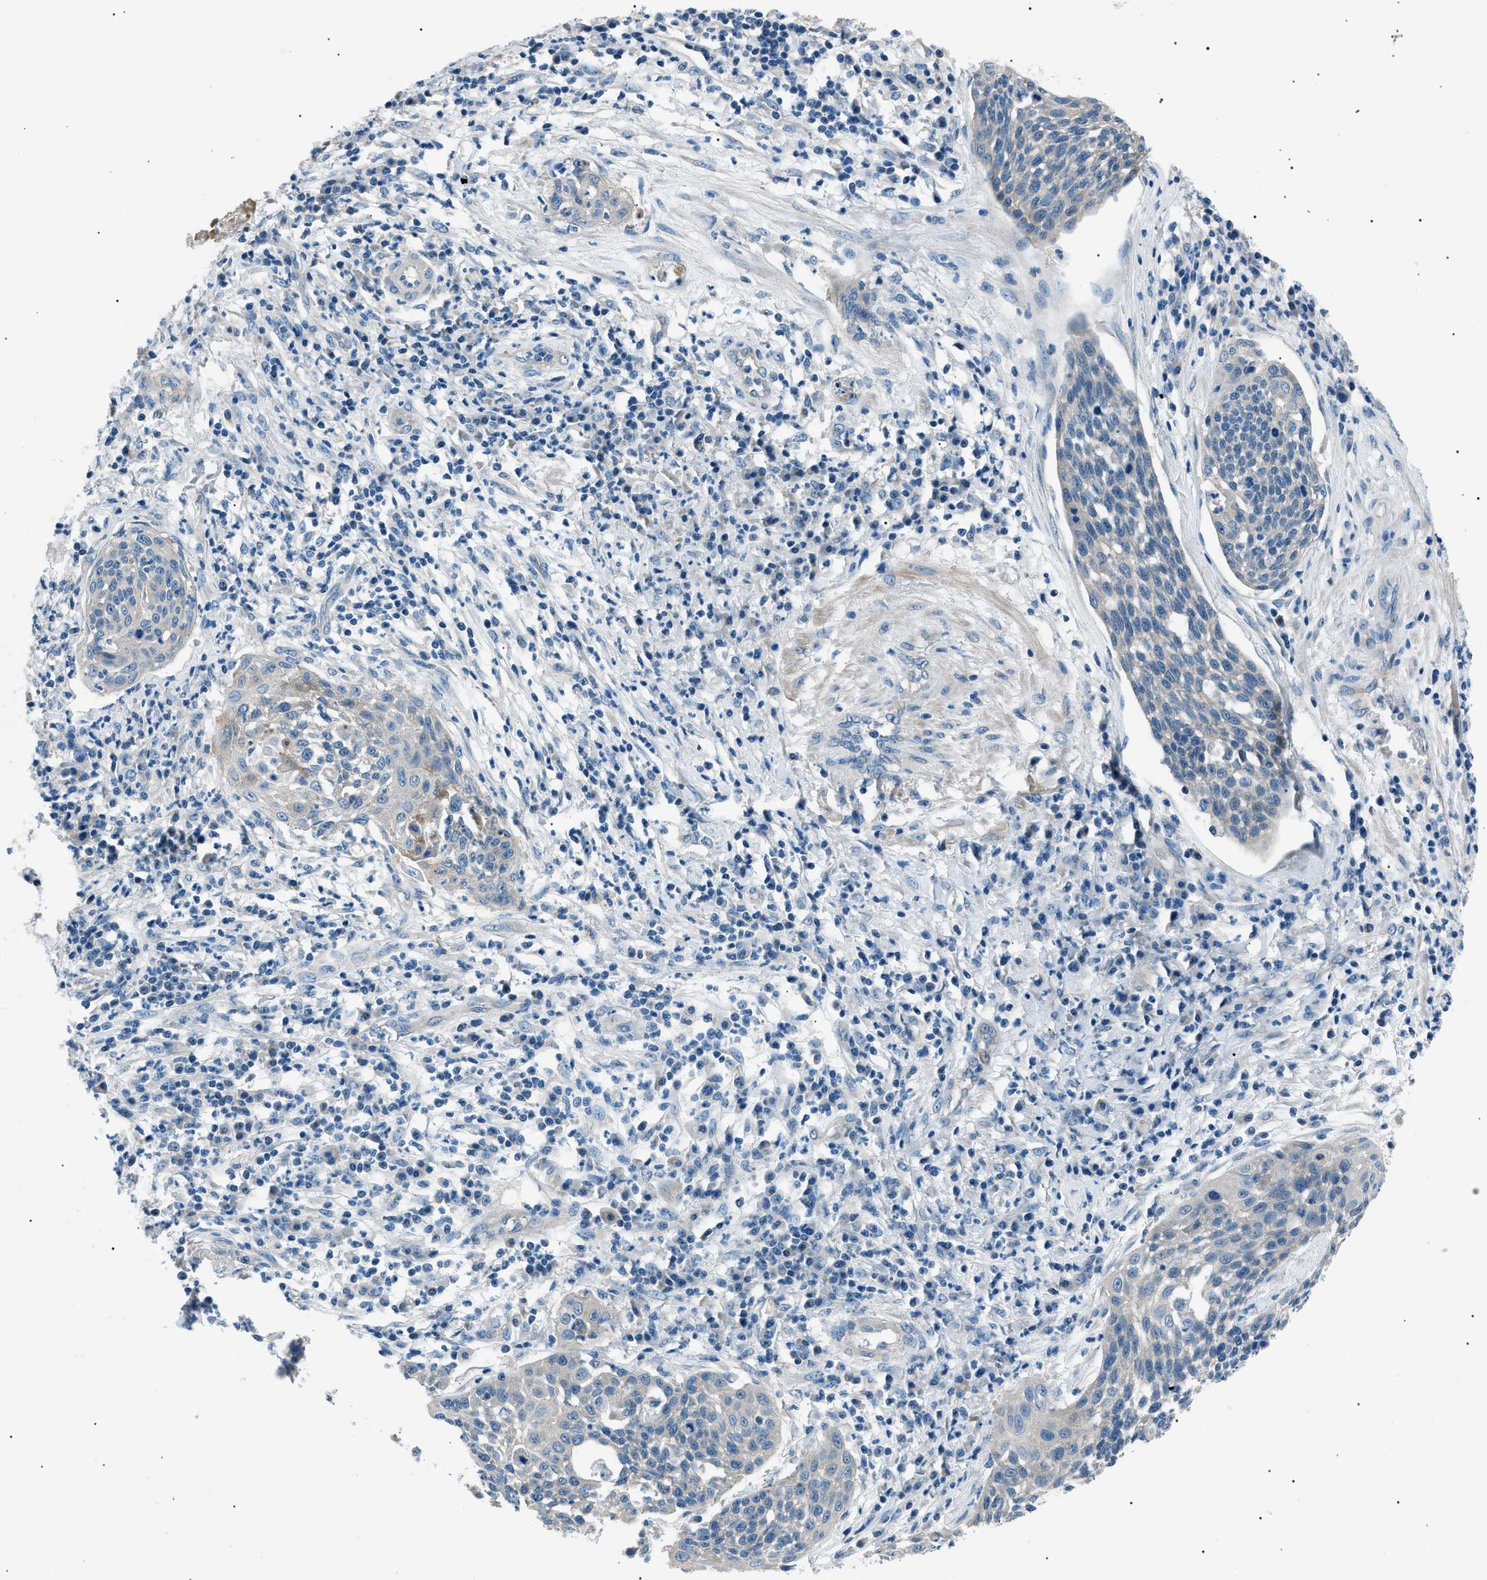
{"staining": {"intensity": "negative", "quantity": "none", "location": "none"}, "tissue": "cervical cancer", "cell_type": "Tumor cells", "image_type": "cancer", "snomed": [{"axis": "morphology", "description": "Squamous cell carcinoma, NOS"}, {"axis": "topography", "description": "Cervix"}], "caption": "Tumor cells show no significant expression in cervical cancer.", "gene": "LRRC37B", "patient": {"sex": "female", "age": 34}}